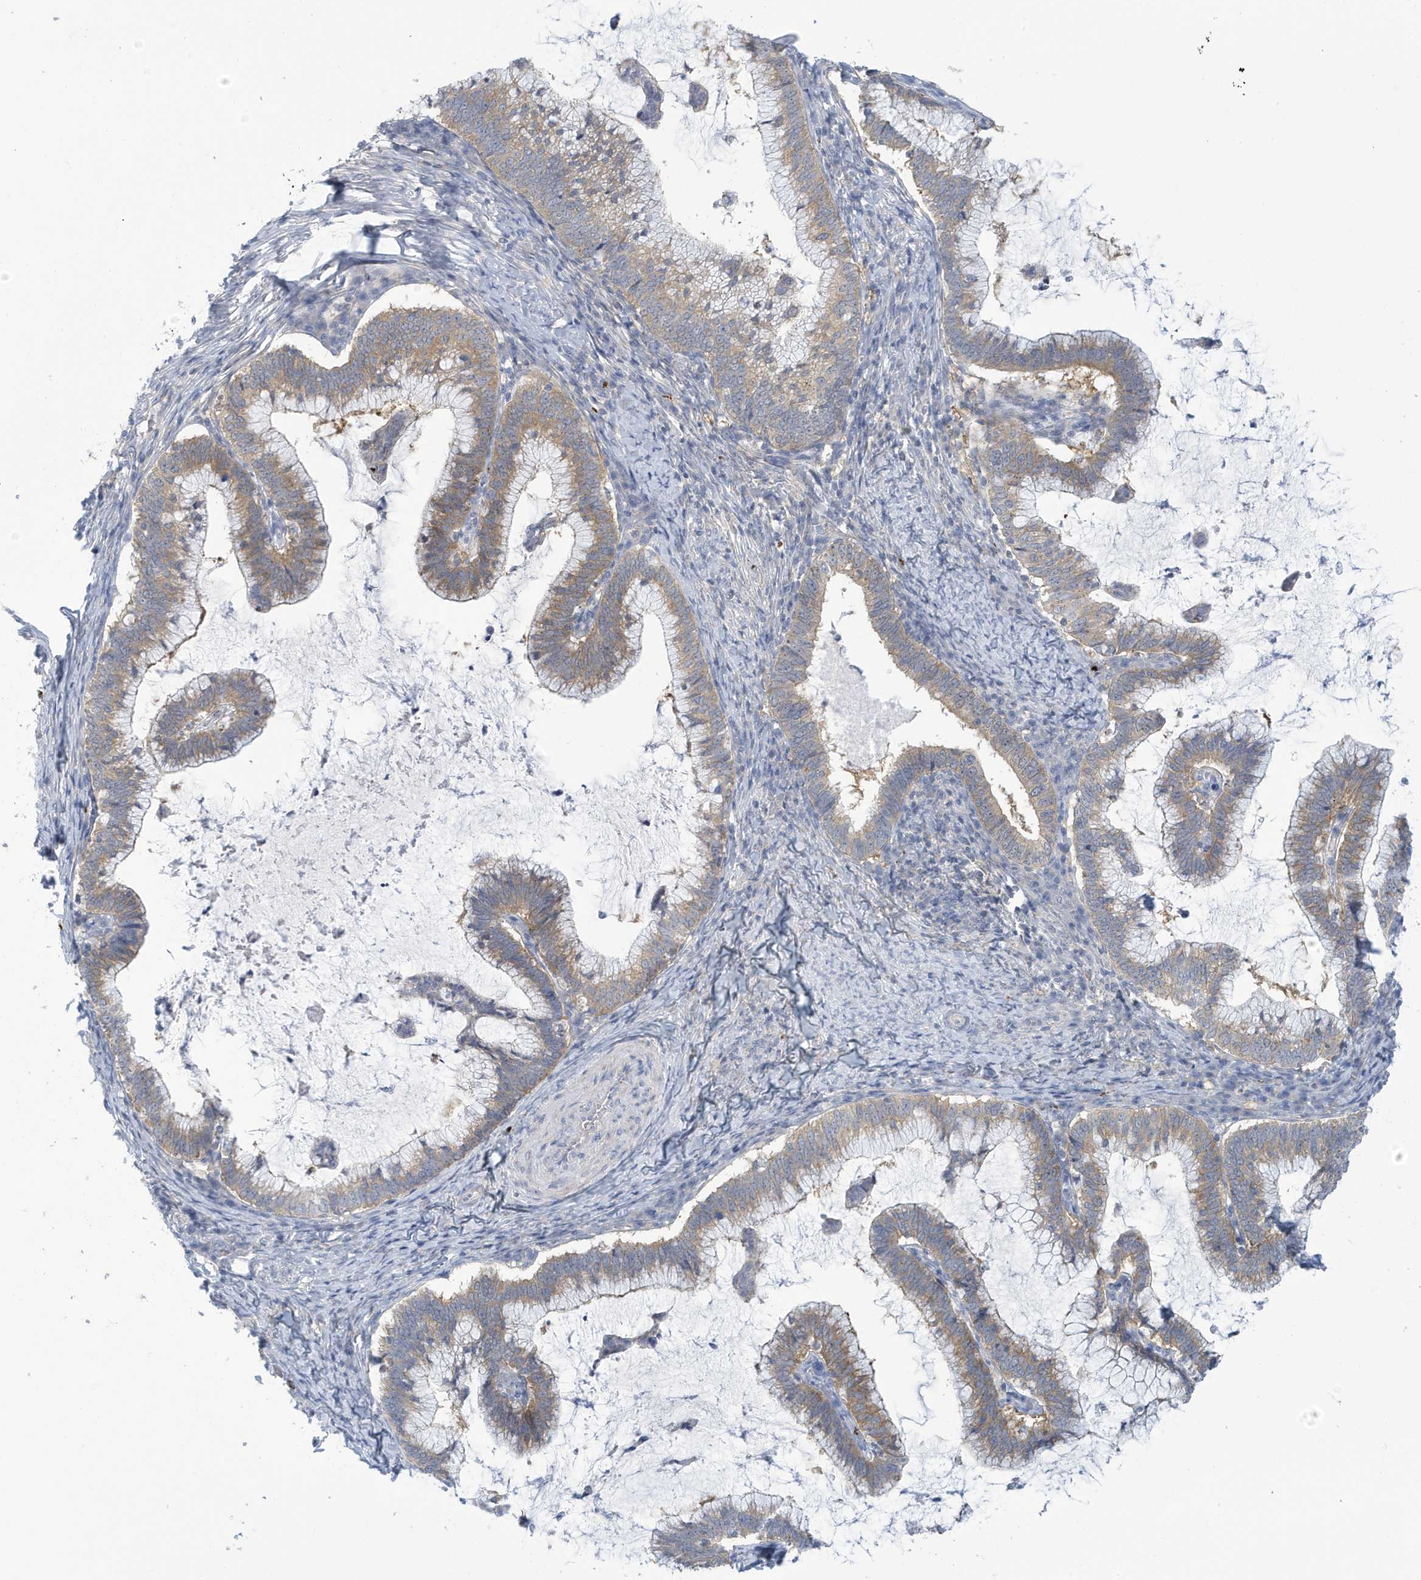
{"staining": {"intensity": "moderate", "quantity": "25%-75%", "location": "cytoplasmic/membranous"}, "tissue": "cervical cancer", "cell_type": "Tumor cells", "image_type": "cancer", "snomed": [{"axis": "morphology", "description": "Adenocarcinoma, NOS"}, {"axis": "topography", "description": "Cervix"}], "caption": "Protein expression analysis of human cervical cancer (adenocarcinoma) reveals moderate cytoplasmic/membranous positivity in about 25%-75% of tumor cells.", "gene": "VTA1", "patient": {"sex": "female", "age": 36}}